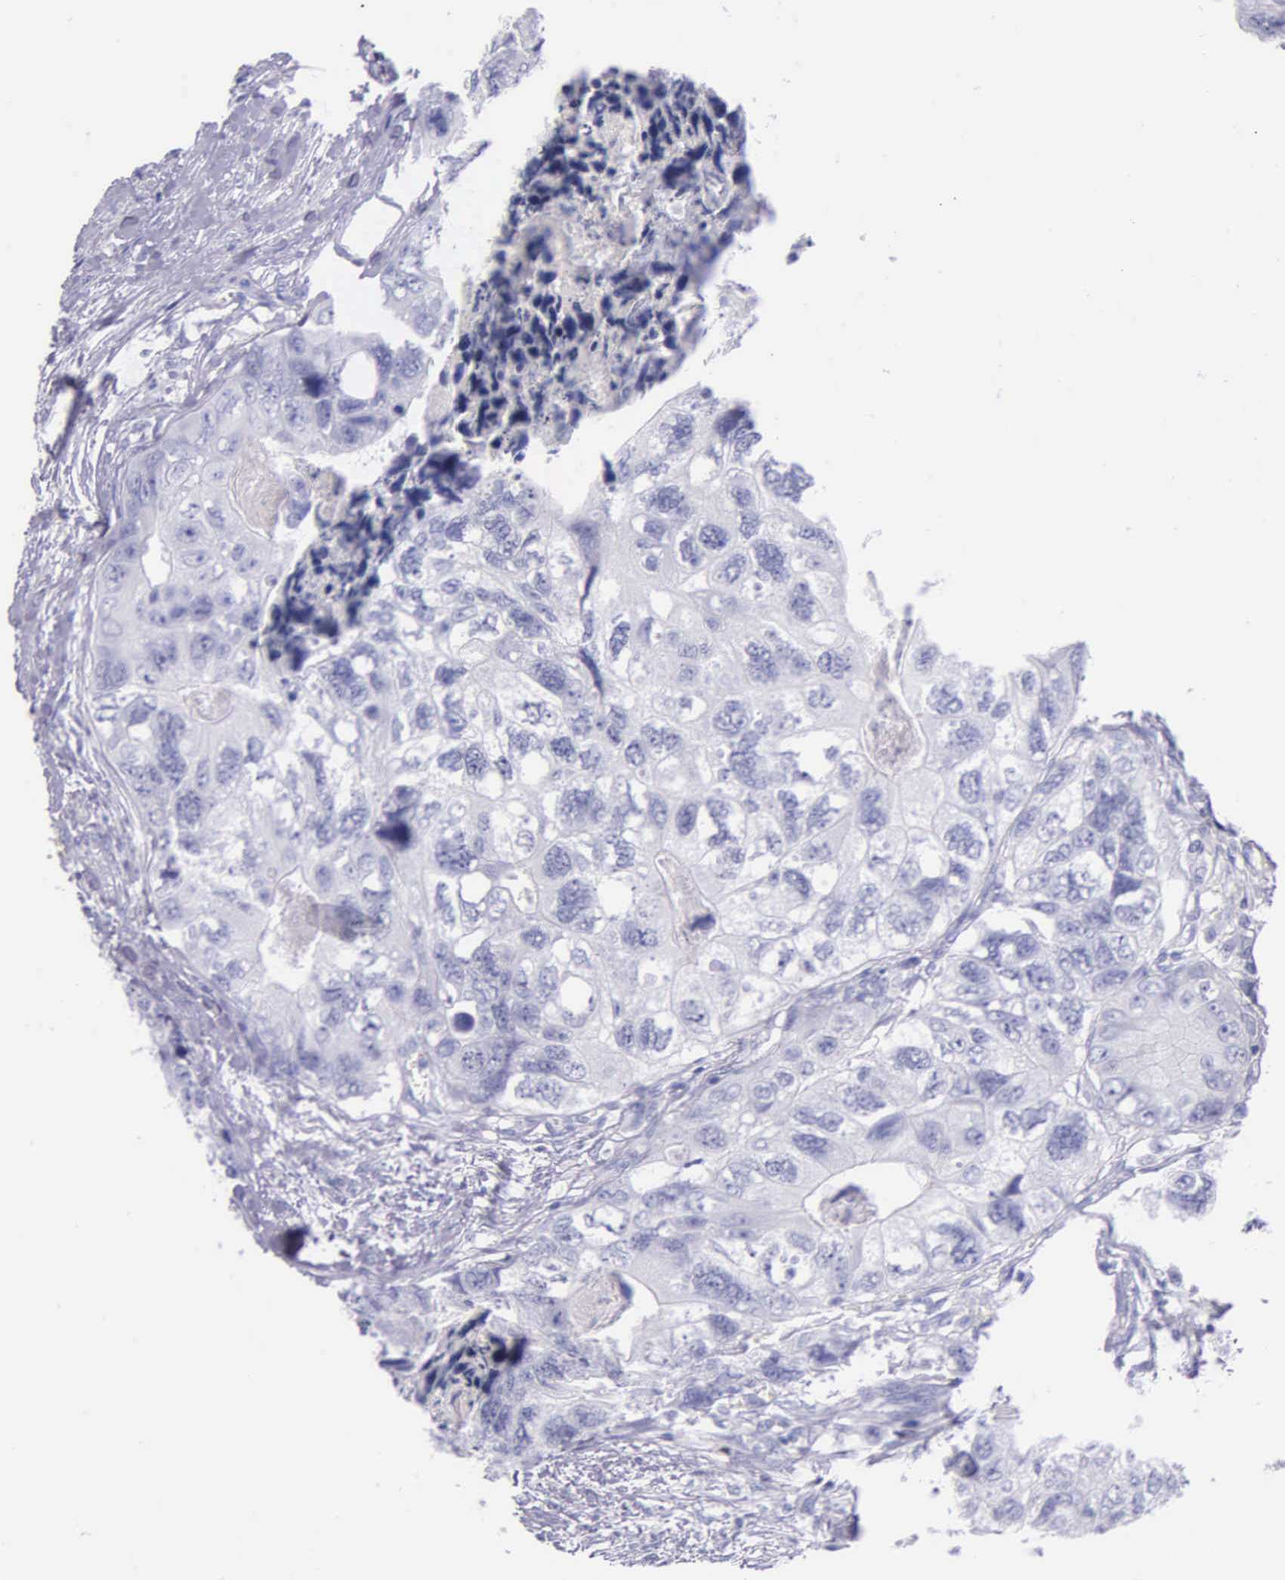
{"staining": {"intensity": "negative", "quantity": "none", "location": "none"}, "tissue": "colorectal cancer", "cell_type": "Tumor cells", "image_type": "cancer", "snomed": [{"axis": "morphology", "description": "Adenocarcinoma, NOS"}, {"axis": "topography", "description": "Rectum"}], "caption": "Image shows no protein staining in tumor cells of colorectal cancer (adenocarcinoma) tissue.", "gene": "KLK3", "patient": {"sex": "female", "age": 82}}